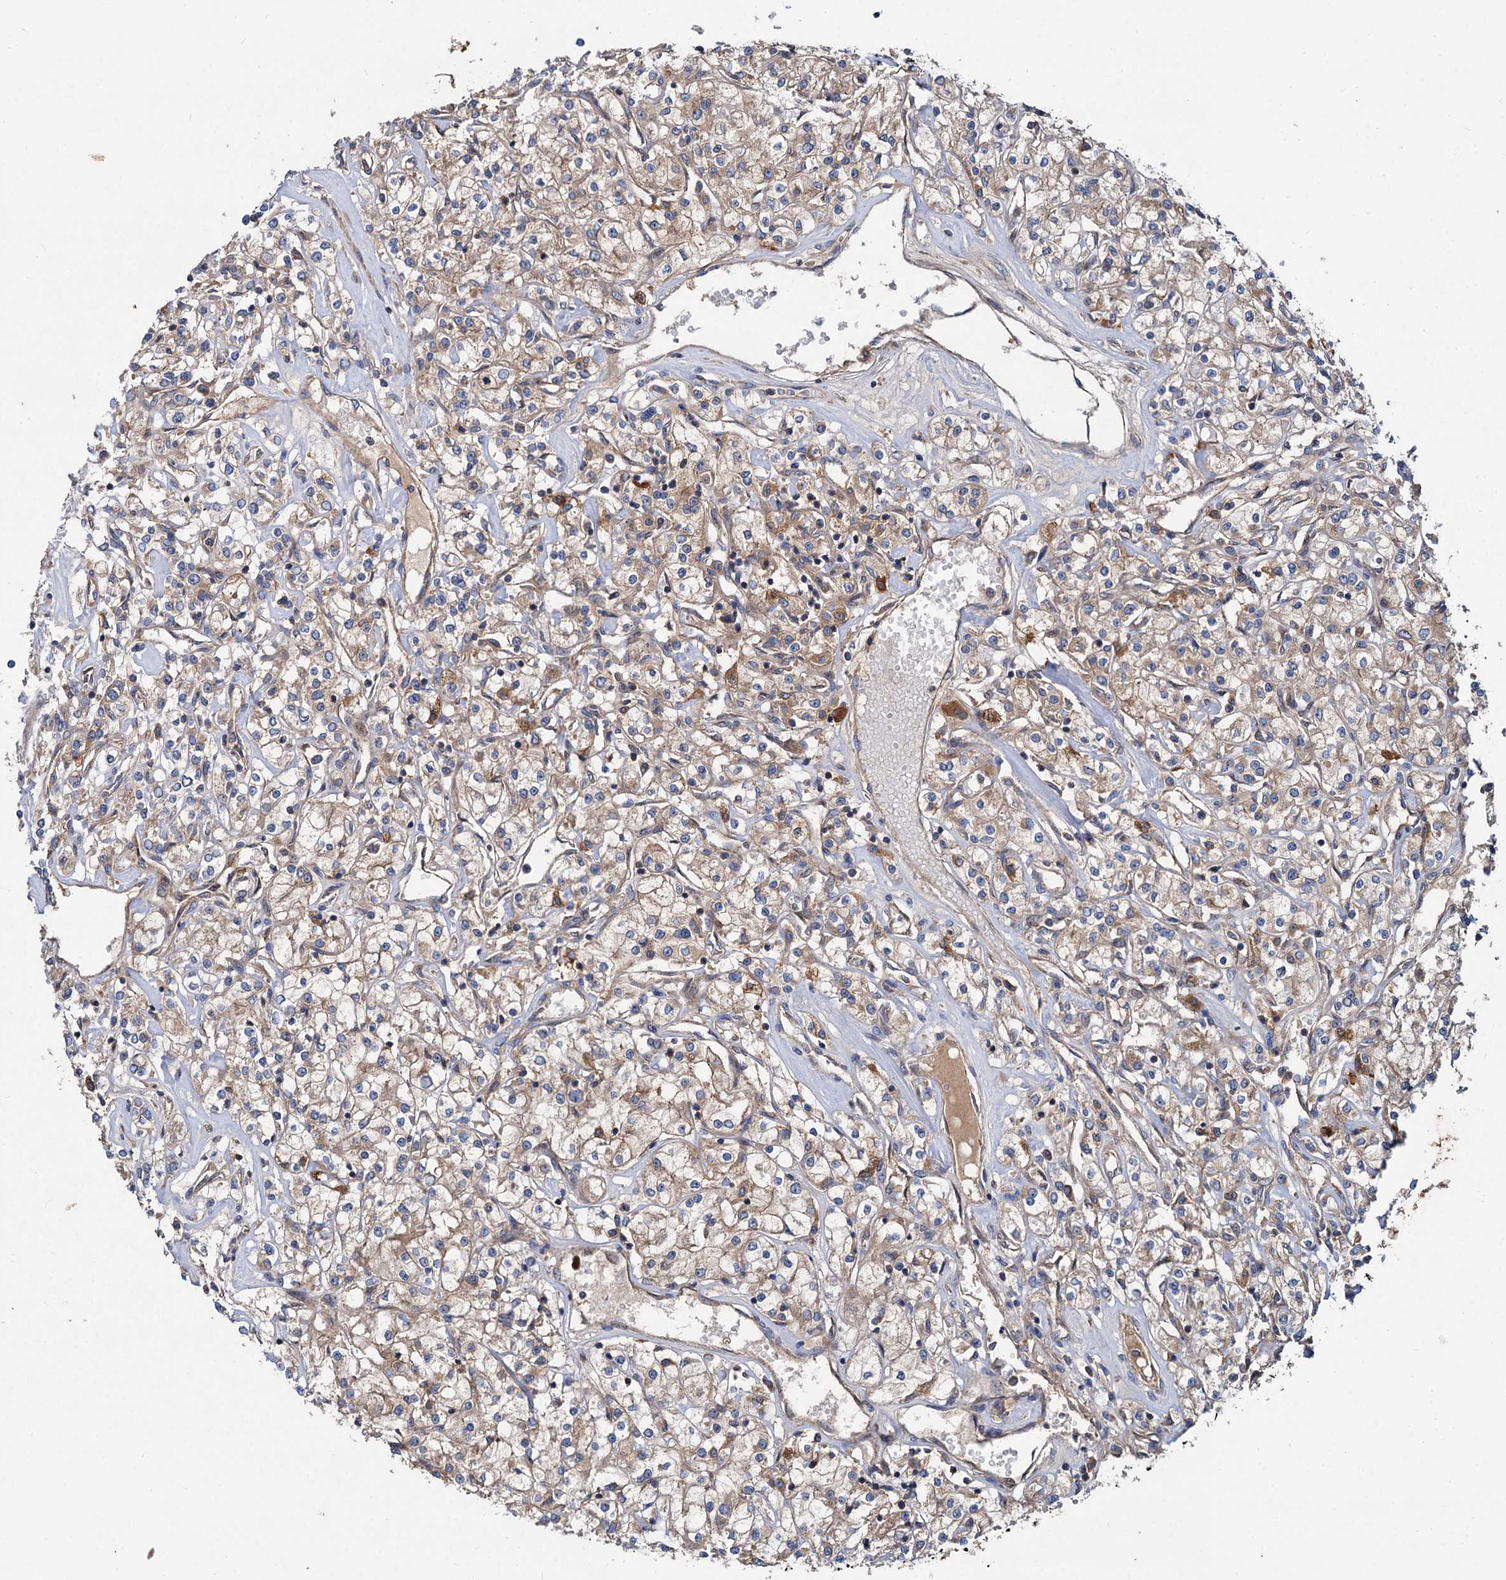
{"staining": {"intensity": "weak", "quantity": ">75%", "location": "cytoplasmic/membranous"}, "tissue": "renal cancer", "cell_type": "Tumor cells", "image_type": "cancer", "snomed": [{"axis": "morphology", "description": "Adenocarcinoma, NOS"}, {"axis": "topography", "description": "Kidney"}], "caption": "Immunohistochemical staining of human adenocarcinoma (renal) exhibits low levels of weak cytoplasmic/membranous protein staining in approximately >75% of tumor cells.", "gene": "ALKBH7", "patient": {"sex": "female", "age": 59}}